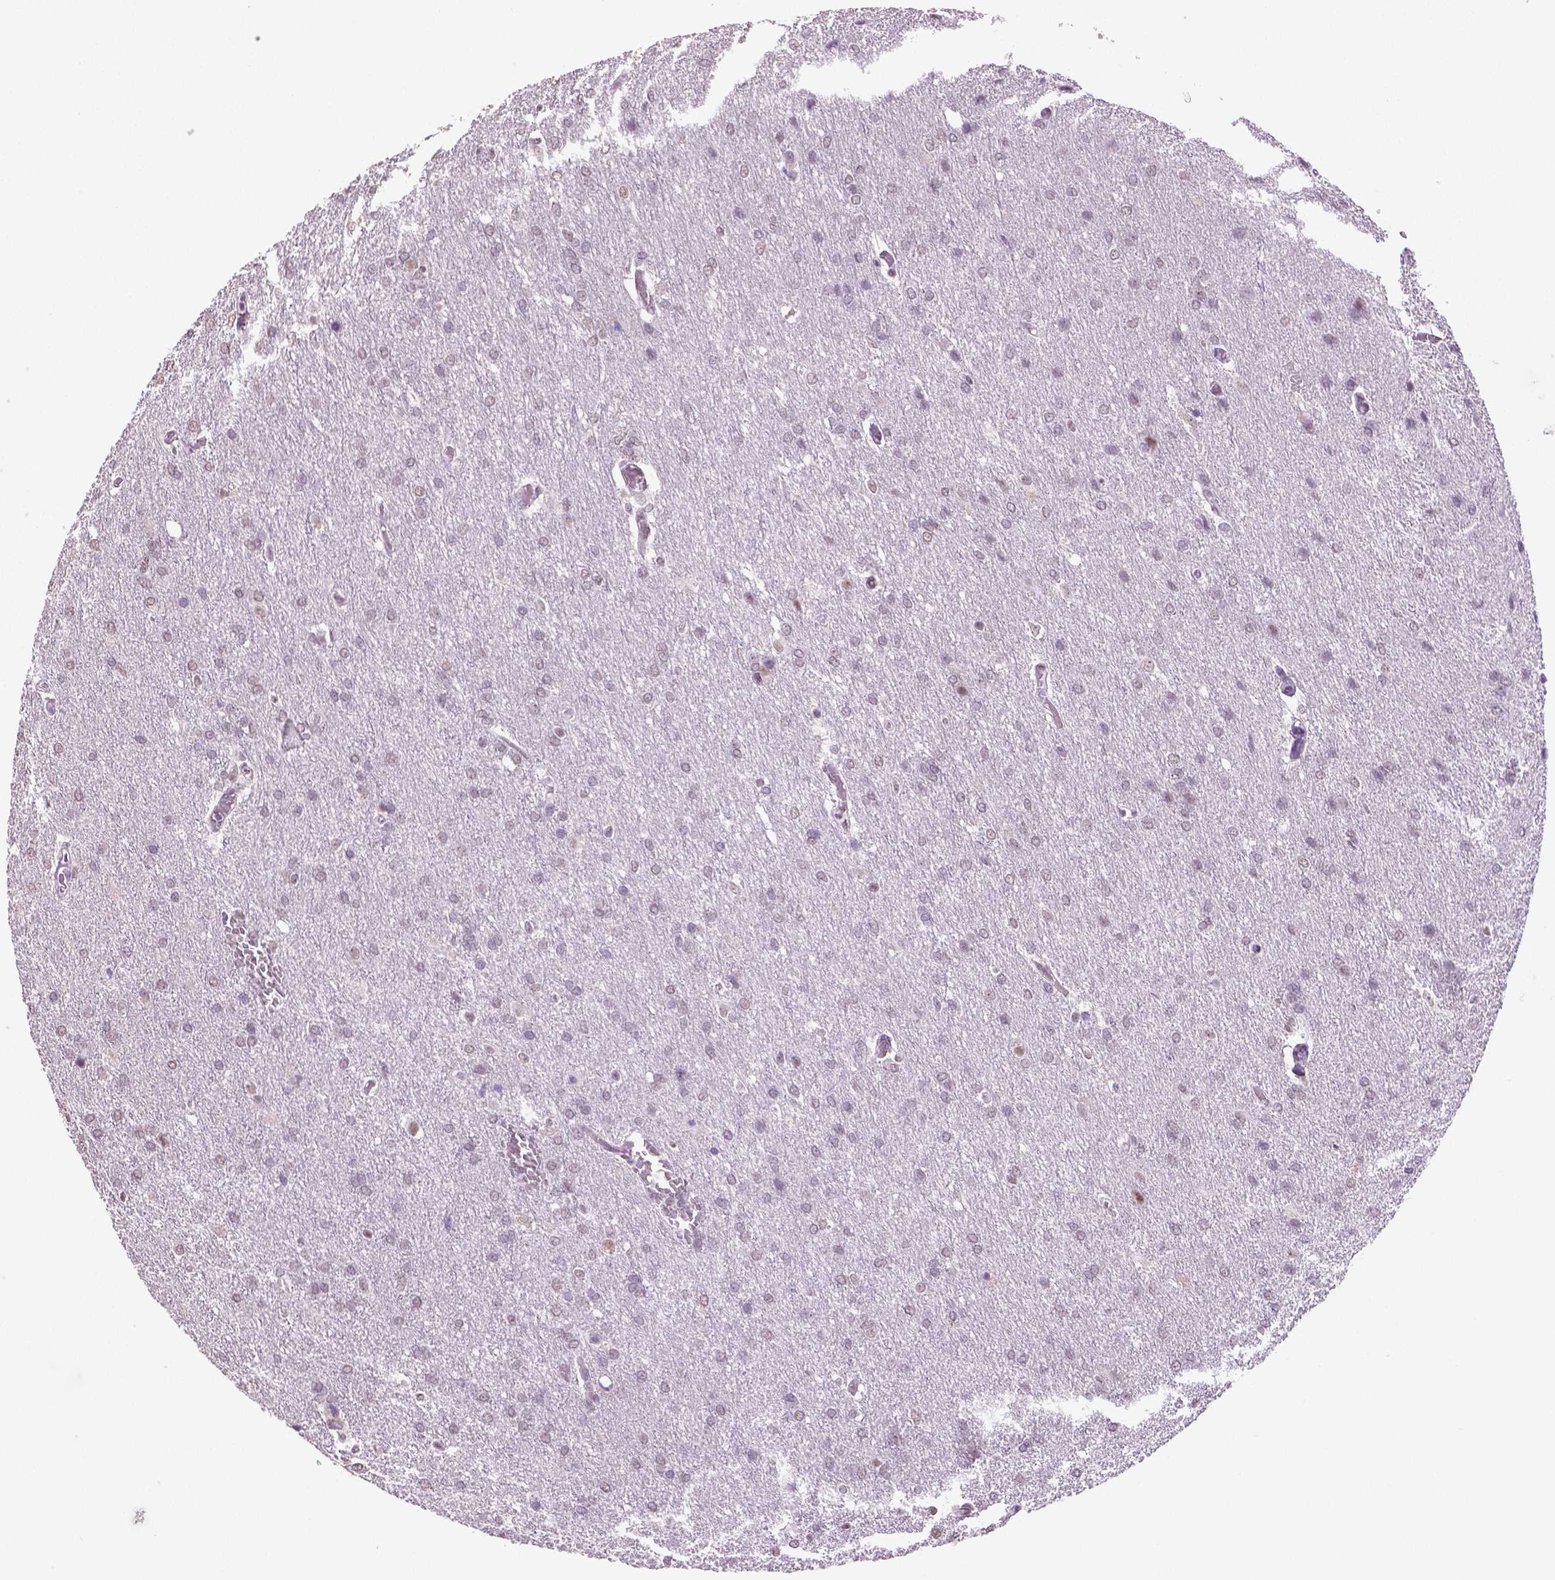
{"staining": {"intensity": "weak", "quantity": "25%-75%", "location": "nuclear"}, "tissue": "glioma", "cell_type": "Tumor cells", "image_type": "cancer", "snomed": [{"axis": "morphology", "description": "Glioma, malignant, High grade"}, {"axis": "topography", "description": "Brain"}], "caption": "This is an image of immunohistochemistry staining of glioma, which shows weak positivity in the nuclear of tumor cells.", "gene": "IGF2BP1", "patient": {"sex": "male", "age": 68}}